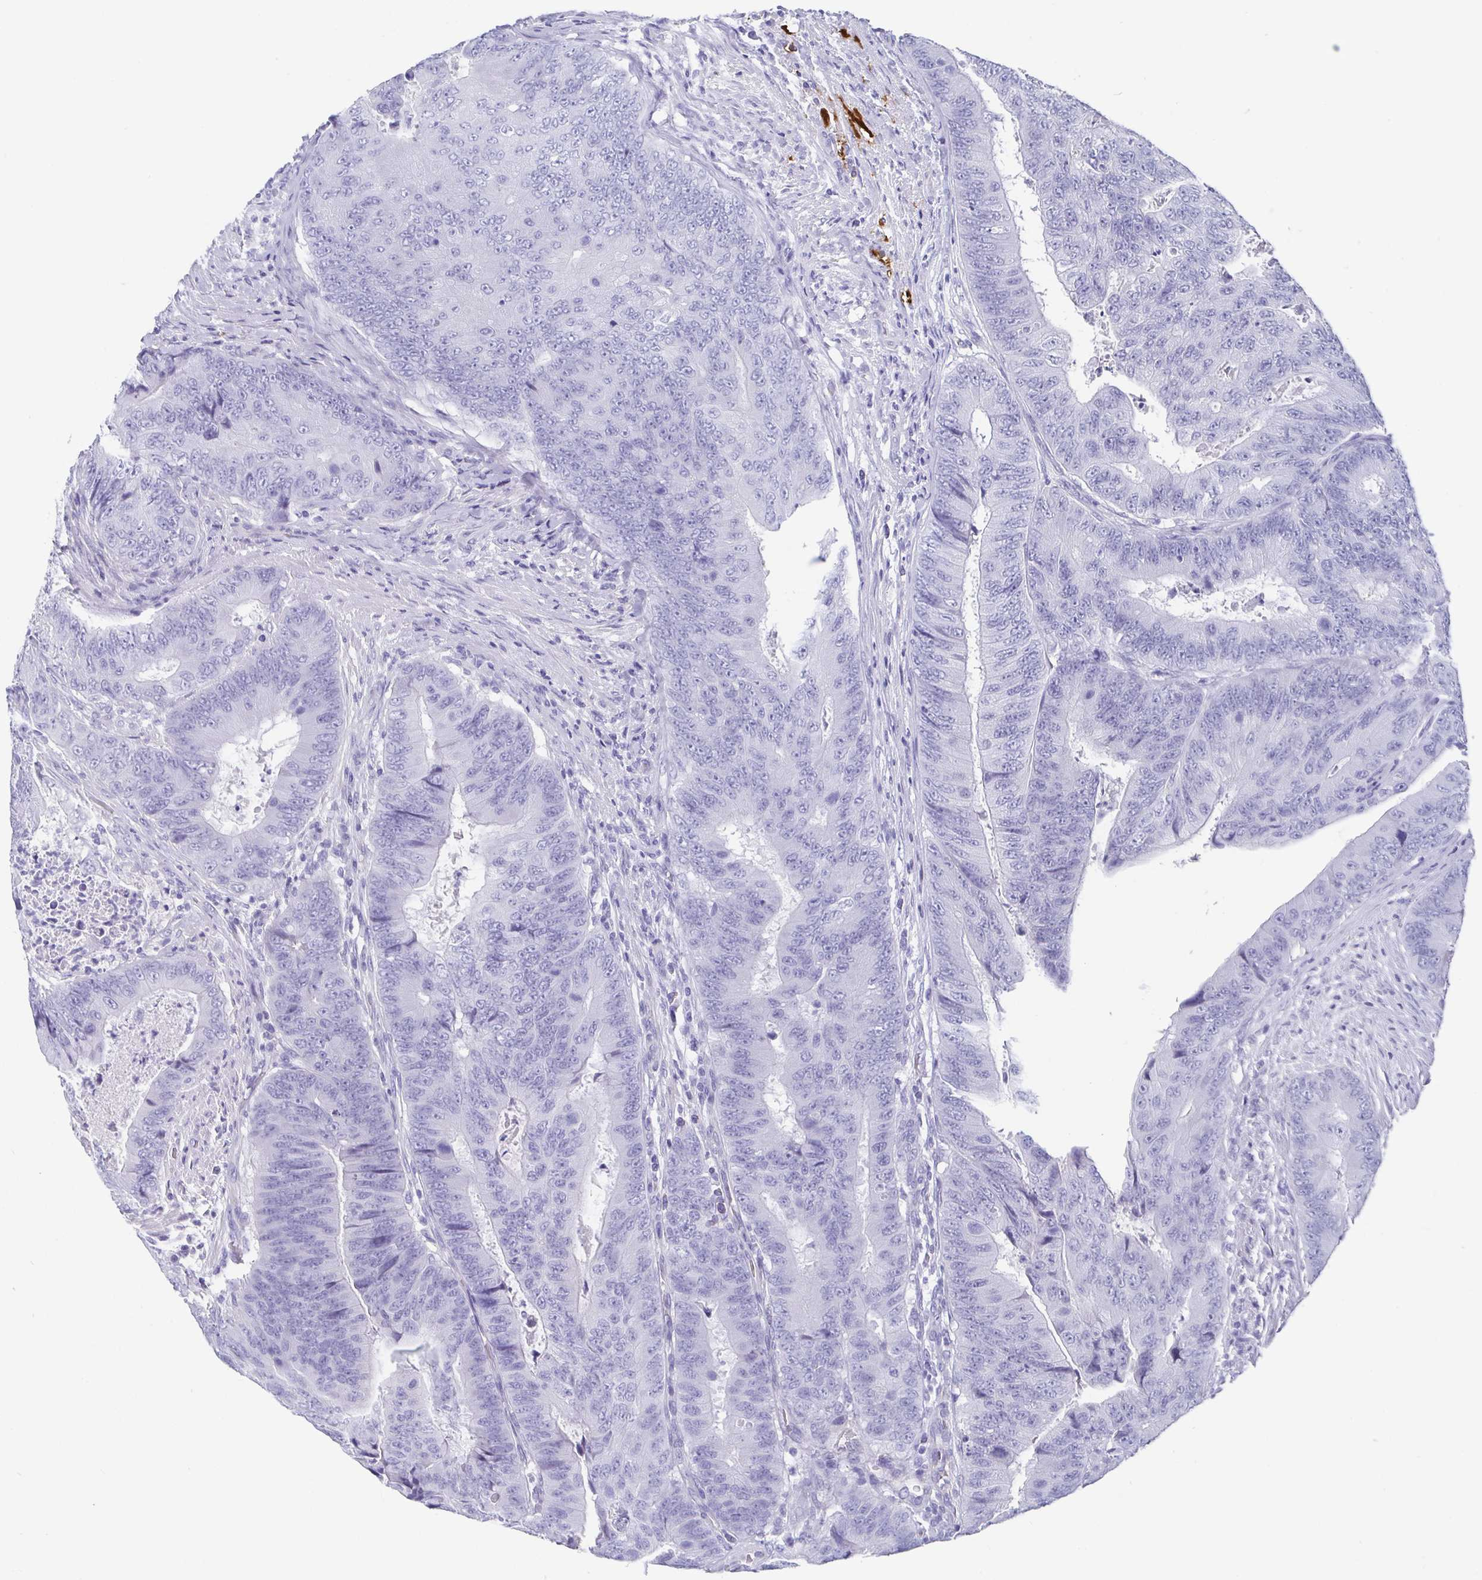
{"staining": {"intensity": "negative", "quantity": "none", "location": "none"}, "tissue": "colorectal cancer", "cell_type": "Tumor cells", "image_type": "cancer", "snomed": [{"axis": "morphology", "description": "Adenocarcinoma, NOS"}, {"axis": "topography", "description": "Colon"}], "caption": "Immunohistochemical staining of colorectal cancer (adenocarcinoma) exhibits no significant expression in tumor cells. (DAB IHC with hematoxylin counter stain).", "gene": "SCGN", "patient": {"sex": "female", "age": 48}}